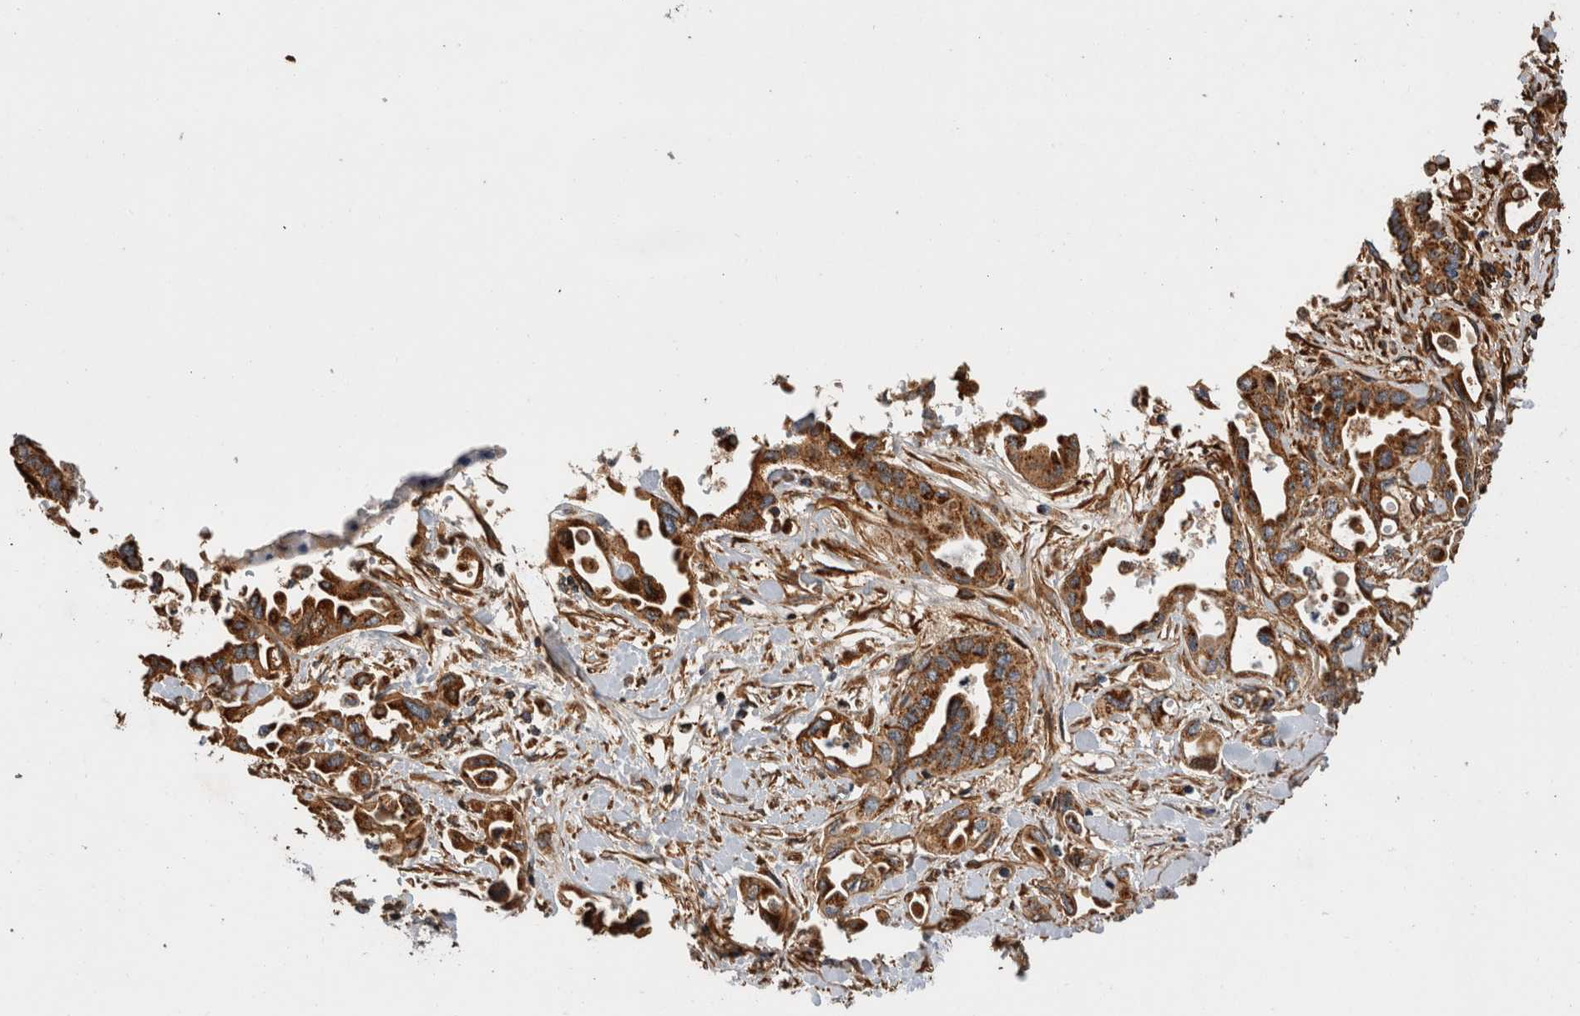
{"staining": {"intensity": "moderate", "quantity": ">75%", "location": "cytoplasmic/membranous"}, "tissue": "pancreatic cancer", "cell_type": "Tumor cells", "image_type": "cancer", "snomed": [{"axis": "morphology", "description": "Adenocarcinoma, NOS"}, {"axis": "topography", "description": "Pancreas"}], "caption": "IHC staining of pancreatic adenocarcinoma, which demonstrates medium levels of moderate cytoplasmic/membranous positivity in approximately >75% of tumor cells indicating moderate cytoplasmic/membranous protein positivity. The staining was performed using DAB (brown) for protein detection and nuclei were counterstained in hematoxylin (blue).", "gene": "ZNF397", "patient": {"sex": "female", "age": 57}}